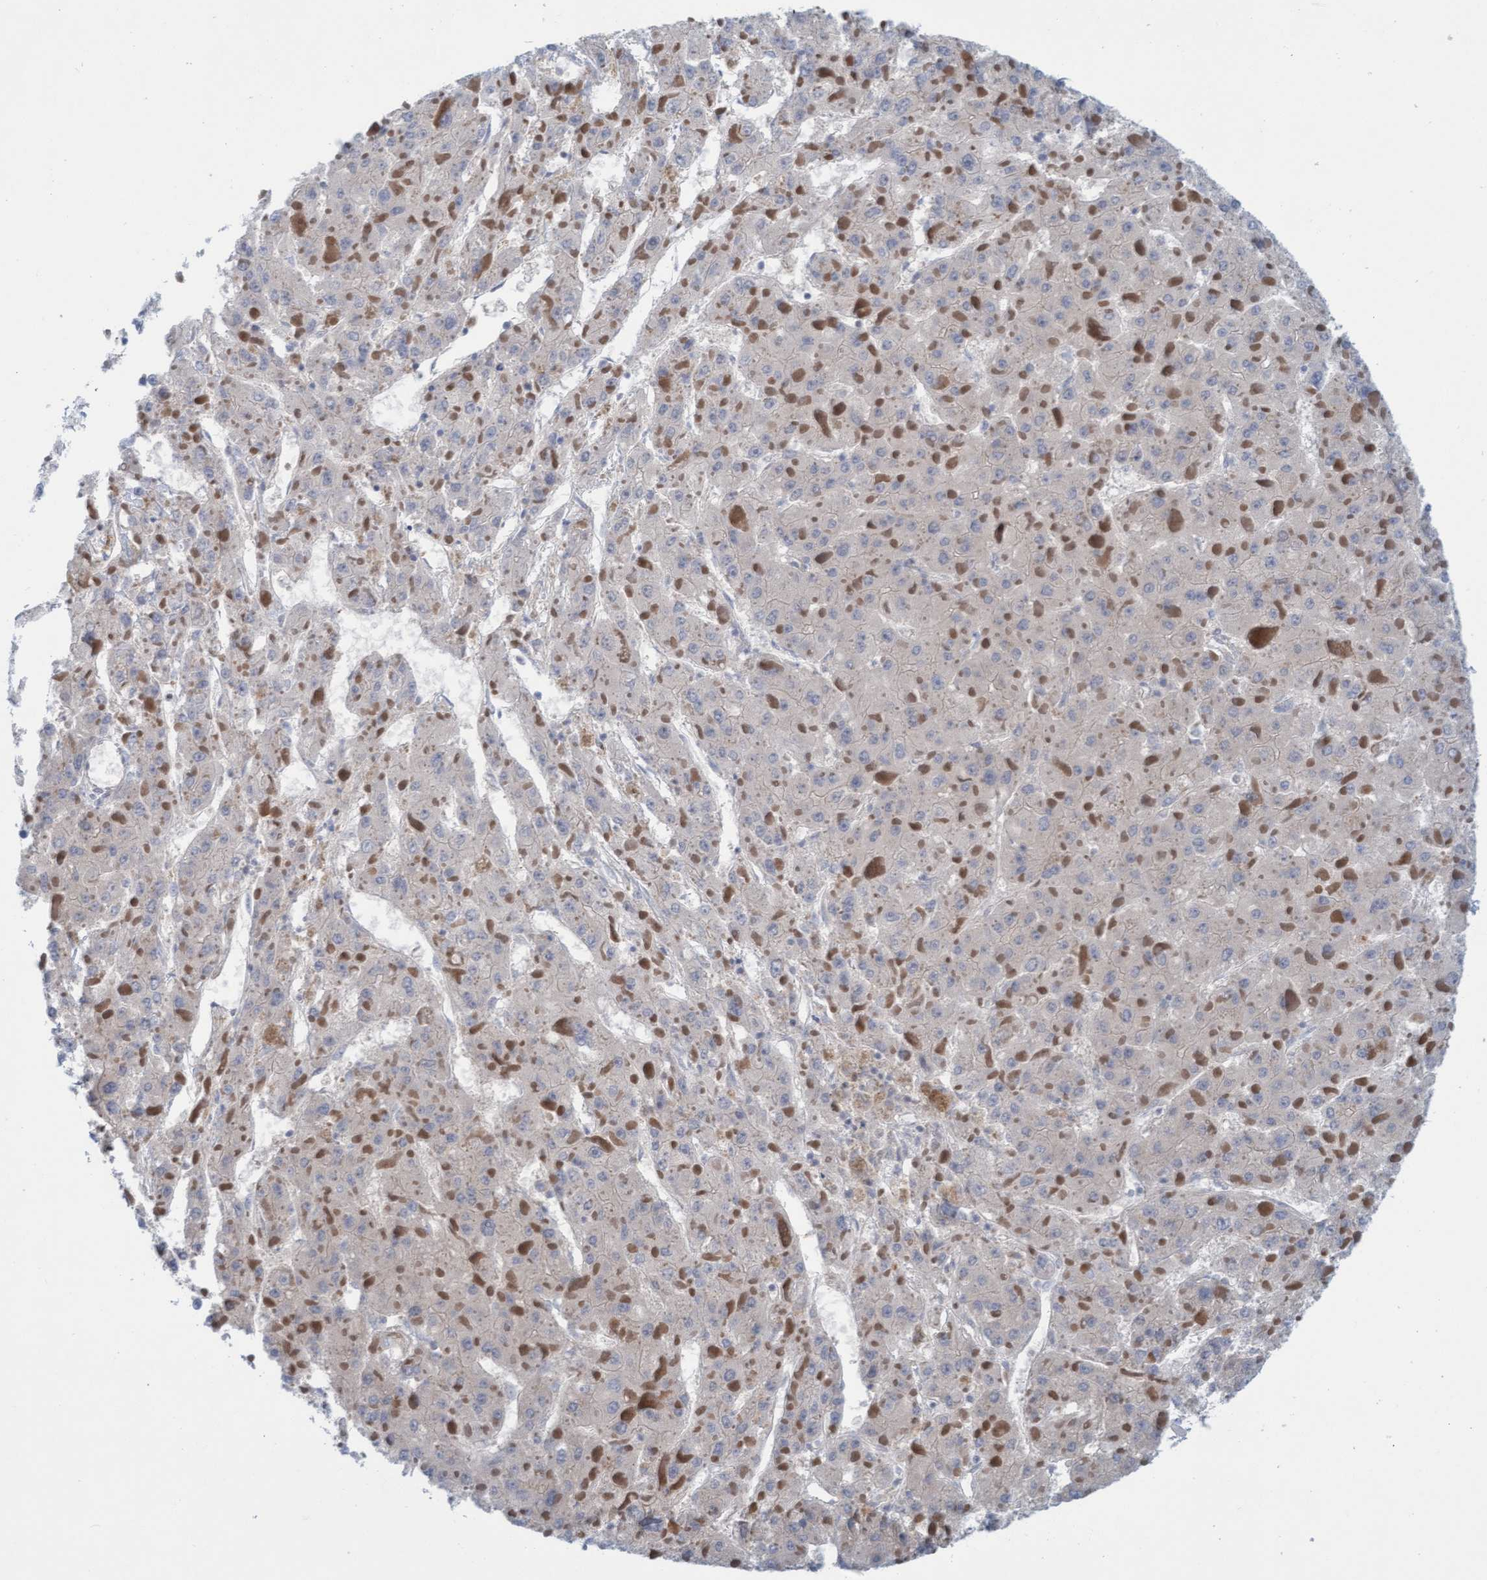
{"staining": {"intensity": "negative", "quantity": "none", "location": "none"}, "tissue": "liver cancer", "cell_type": "Tumor cells", "image_type": "cancer", "snomed": [{"axis": "morphology", "description": "Carcinoma, Hepatocellular, NOS"}, {"axis": "topography", "description": "Liver"}], "caption": "This histopathology image is of liver hepatocellular carcinoma stained with immunohistochemistry (IHC) to label a protein in brown with the nuclei are counter-stained blue. There is no positivity in tumor cells.", "gene": "KLHL25", "patient": {"sex": "female", "age": 73}}